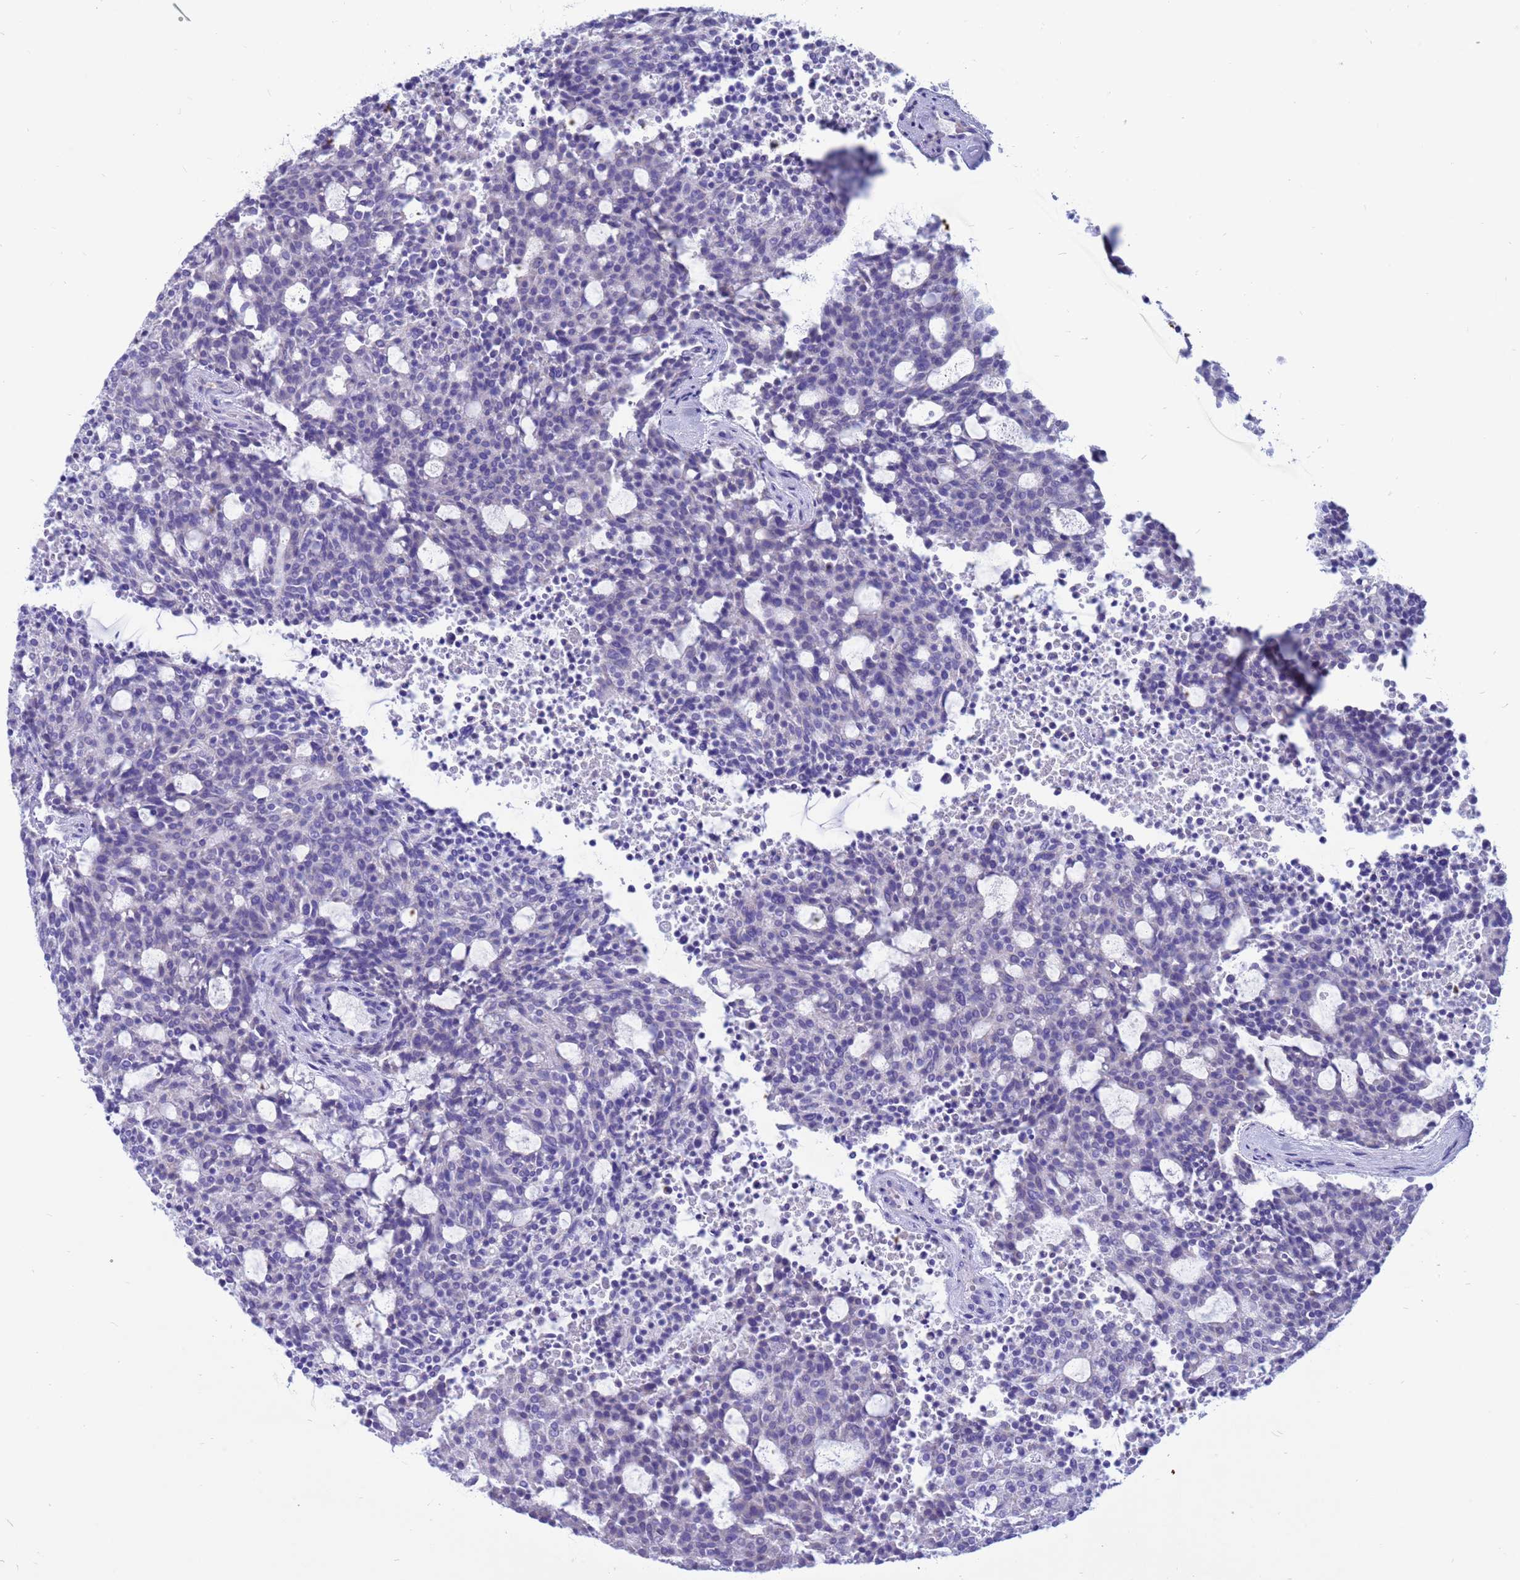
{"staining": {"intensity": "negative", "quantity": "none", "location": "none"}, "tissue": "carcinoid", "cell_type": "Tumor cells", "image_type": "cancer", "snomed": [{"axis": "morphology", "description": "Carcinoid, malignant, NOS"}, {"axis": "topography", "description": "Pancreas"}], "caption": "High power microscopy photomicrograph of an immunohistochemistry (IHC) image of carcinoid, revealing no significant positivity in tumor cells.", "gene": "PDE10A", "patient": {"sex": "female", "age": 54}}